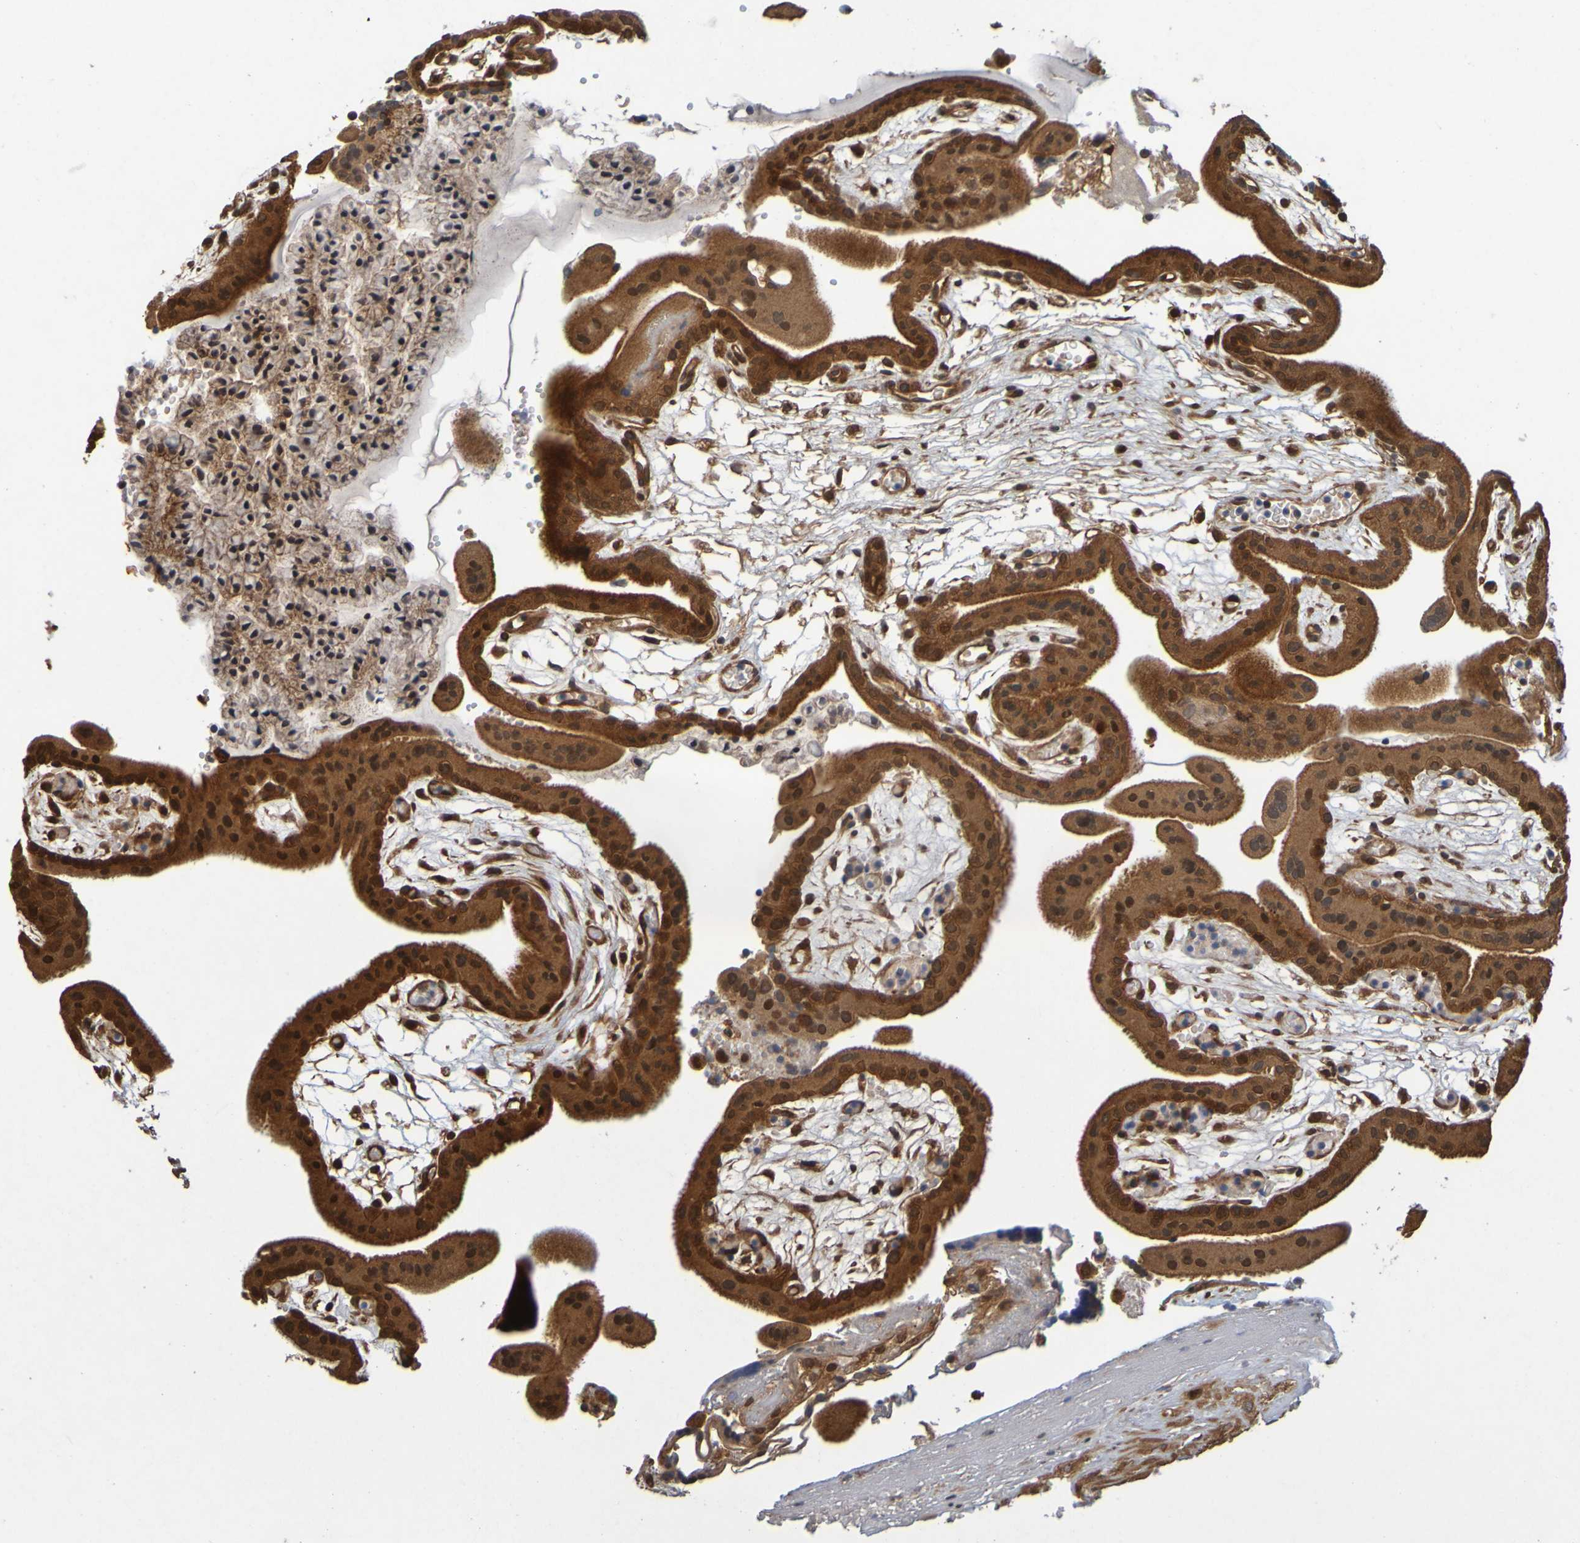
{"staining": {"intensity": "strong", "quantity": ">75%", "location": "cytoplasmic/membranous,nuclear"}, "tissue": "placenta", "cell_type": "Decidual cells", "image_type": "normal", "snomed": [{"axis": "morphology", "description": "Normal tissue, NOS"}, {"axis": "topography", "description": "Placenta"}], "caption": "Protein analysis of benign placenta demonstrates strong cytoplasmic/membranous,nuclear positivity in about >75% of decidual cells. Immunohistochemistry (ihc) stains the protein in brown and the nuclei are stained blue.", "gene": "OCRL", "patient": {"sex": "female", "age": 18}}